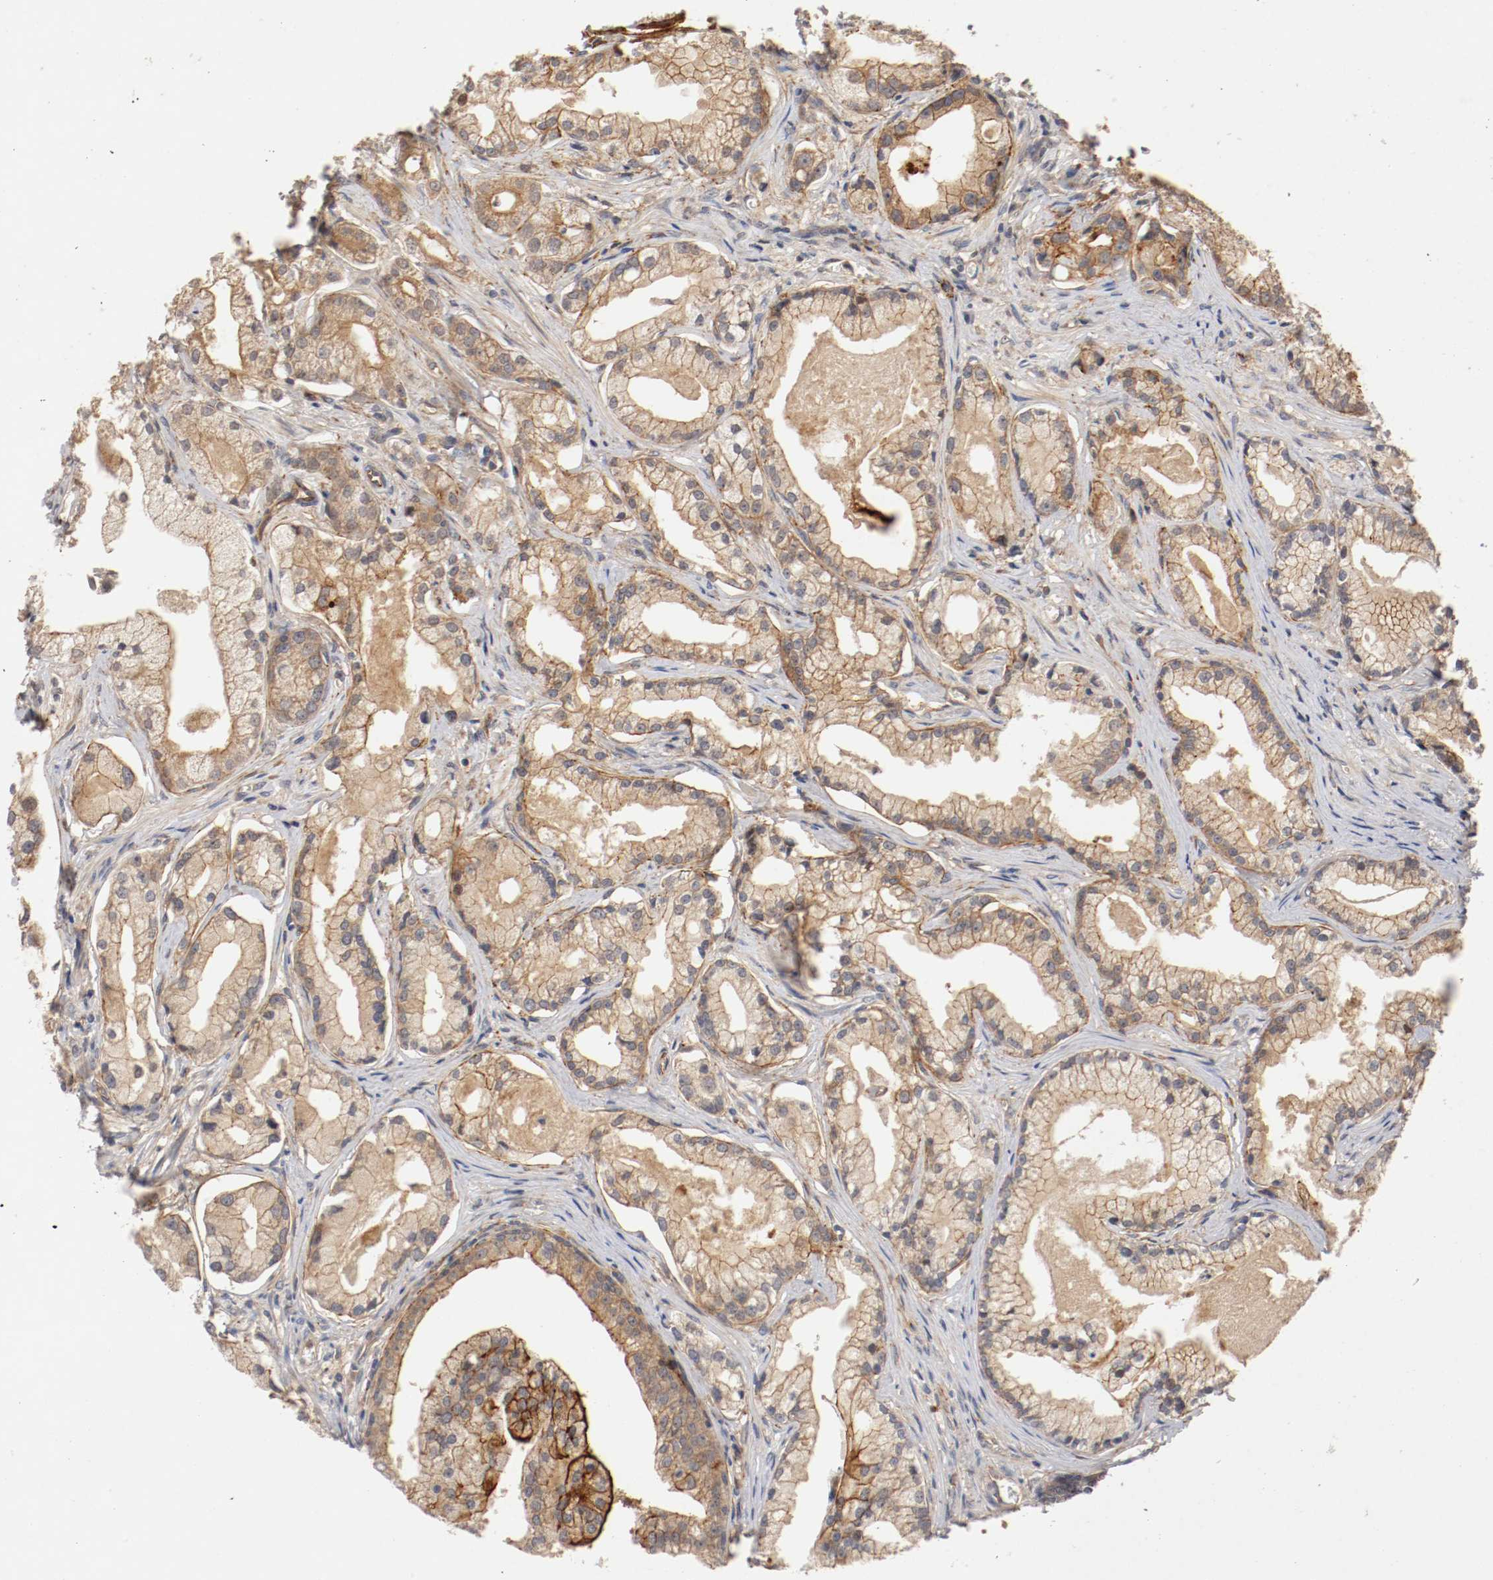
{"staining": {"intensity": "moderate", "quantity": ">75%", "location": "cytoplasmic/membranous"}, "tissue": "prostate cancer", "cell_type": "Tumor cells", "image_type": "cancer", "snomed": [{"axis": "morphology", "description": "Adenocarcinoma, Low grade"}, {"axis": "topography", "description": "Prostate"}], "caption": "Immunohistochemical staining of human prostate cancer demonstrates moderate cytoplasmic/membranous protein expression in approximately >75% of tumor cells.", "gene": "TYK2", "patient": {"sex": "male", "age": 59}}